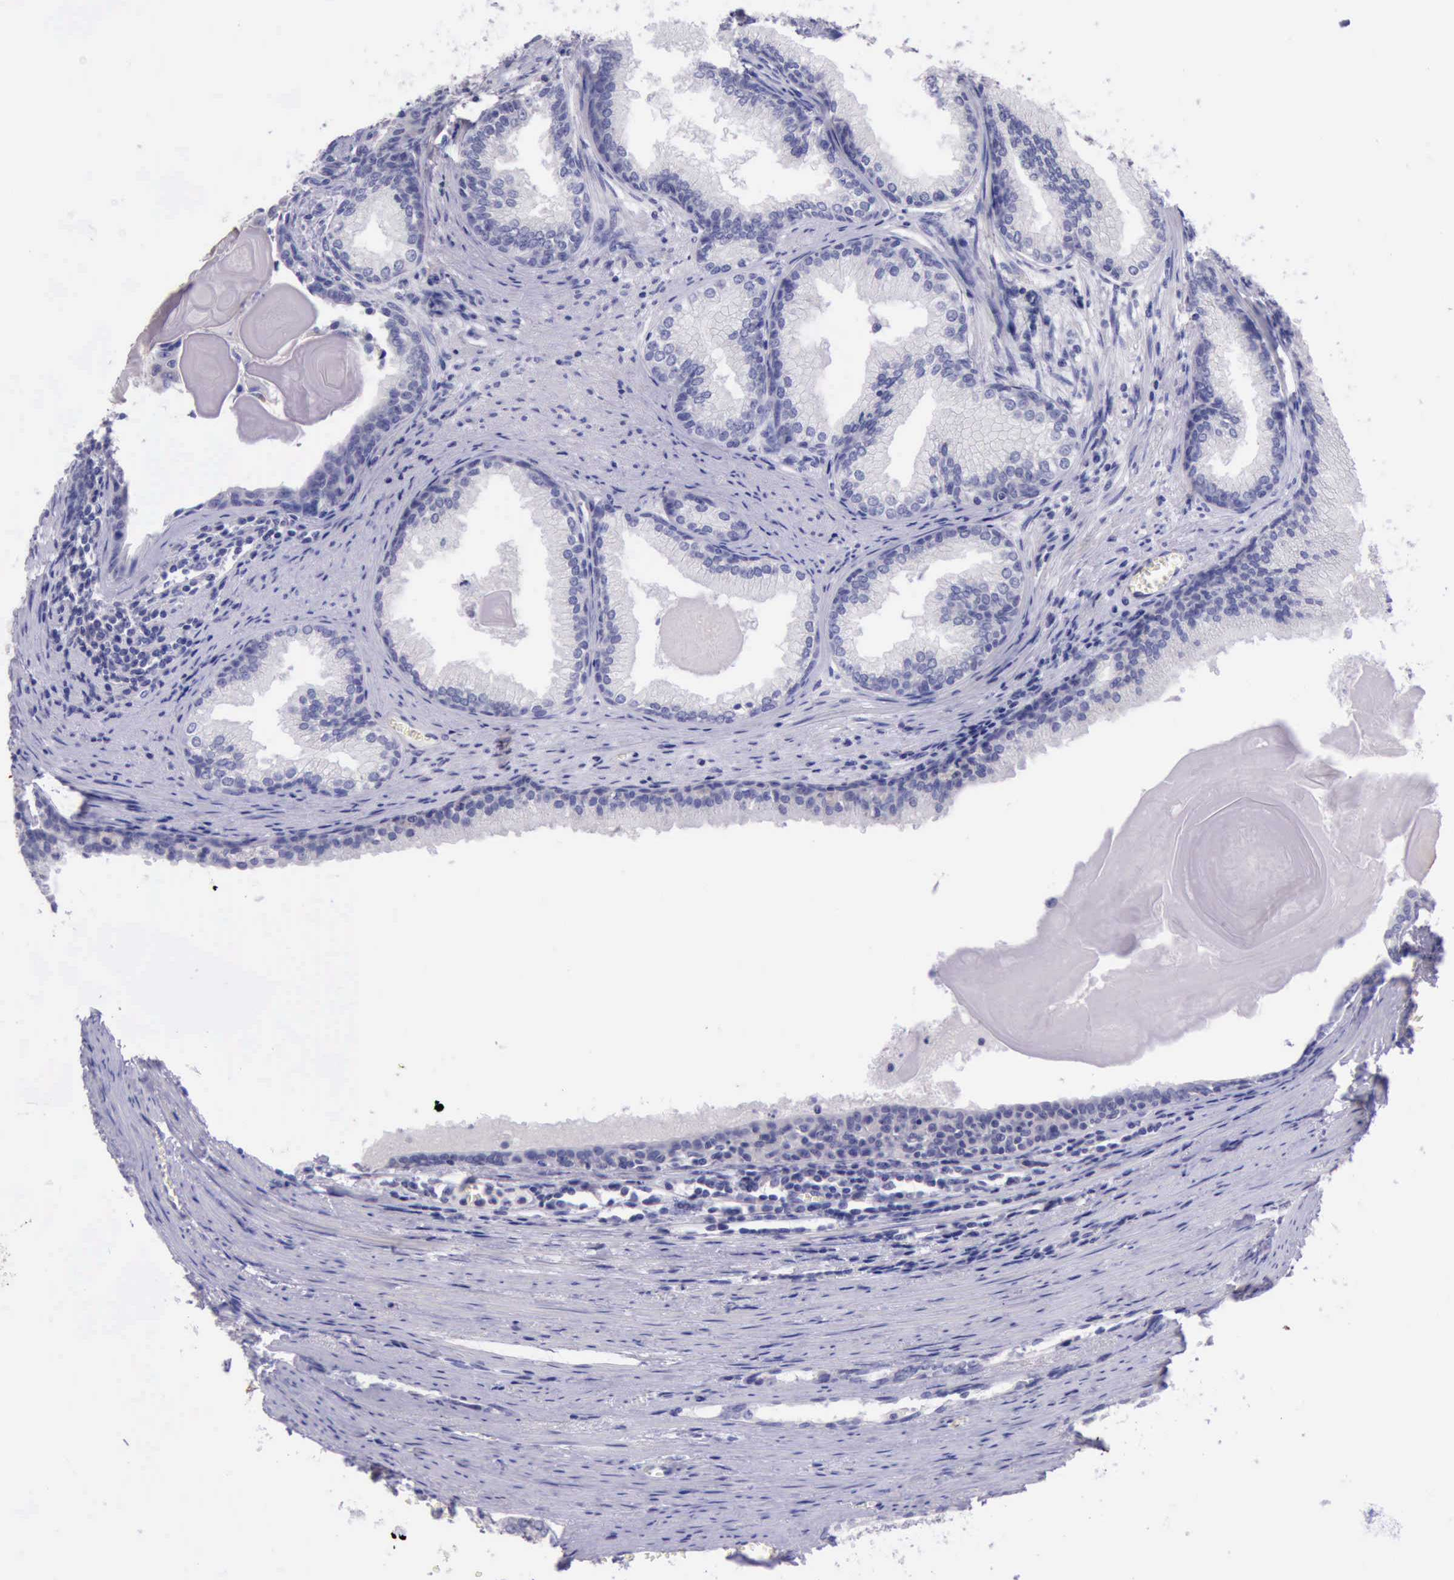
{"staining": {"intensity": "negative", "quantity": "none", "location": "none"}, "tissue": "prostate cancer", "cell_type": "Tumor cells", "image_type": "cancer", "snomed": [{"axis": "morphology", "description": "Adenocarcinoma, Medium grade"}, {"axis": "topography", "description": "Prostate"}], "caption": "This is an immunohistochemistry (IHC) micrograph of human adenocarcinoma (medium-grade) (prostate). There is no positivity in tumor cells.", "gene": "LRFN5", "patient": {"sex": "male", "age": 79}}